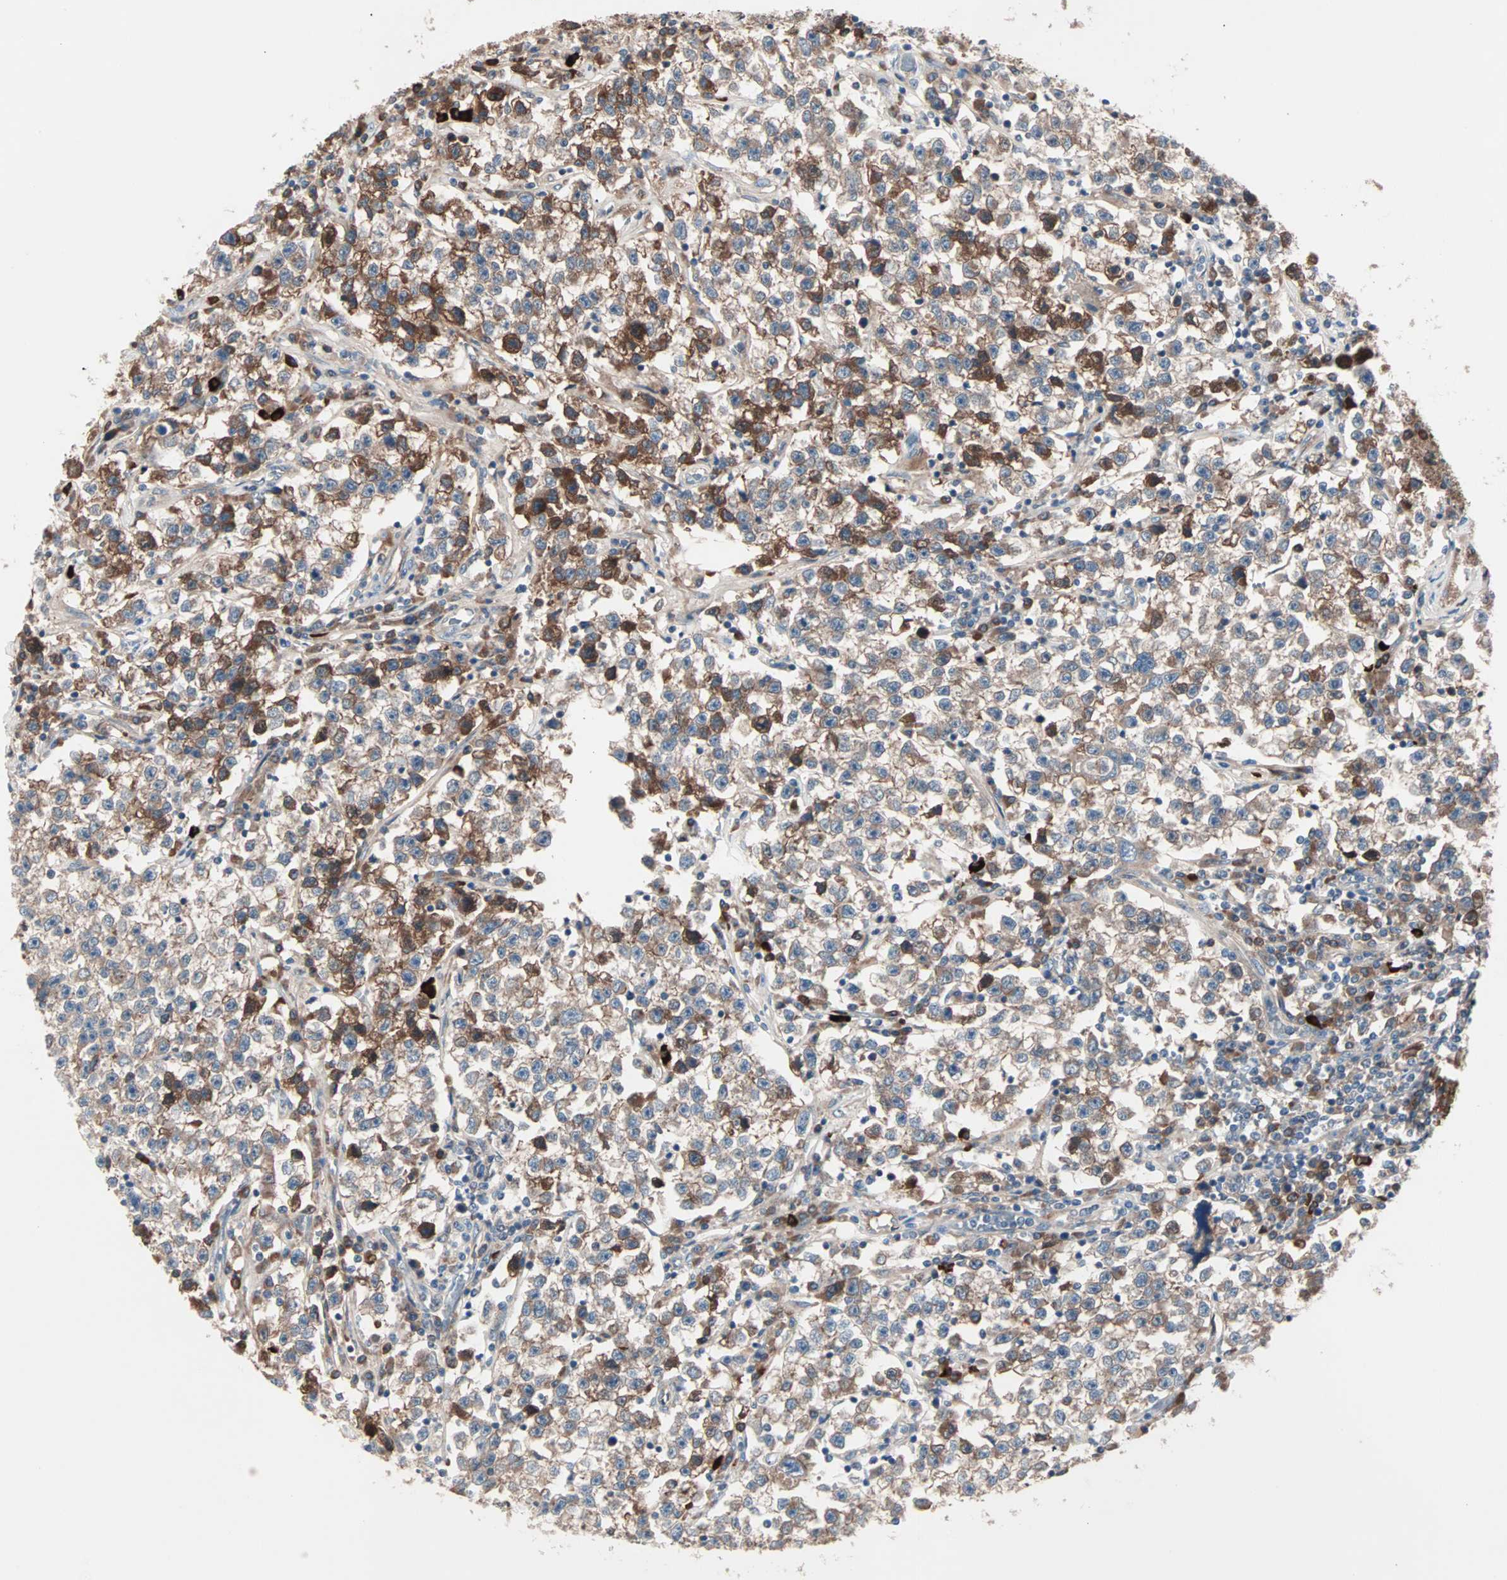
{"staining": {"intensity": "moderate", "quantity": "25%-75%", "location": "cytoplasmic/membranous"}, "tissue": "testis cancer", "cell_type": "Tumor cells", "image_type": "cancer", "snomed": [{"axis": "morphology", "description": "Seminoma, NOS"}, {"axis": "topography", "description": "Testis"}], "caption": "Seminoma (testis) stained with DAB (3,3'-diaminobenzidine) immunohistochemistry (IHC) shows medium levels of moderate cytoplasmic/membranous positivity in approximately 25%-75% of tumor cells. (Stains: DAB (3,3'-diaminobenzidine) in brown, nuclei in blue, Microscopy: brightfield microscopy at high magnification).", "gene": "CAD", "patient": {"sex": "male", "age": 22}}